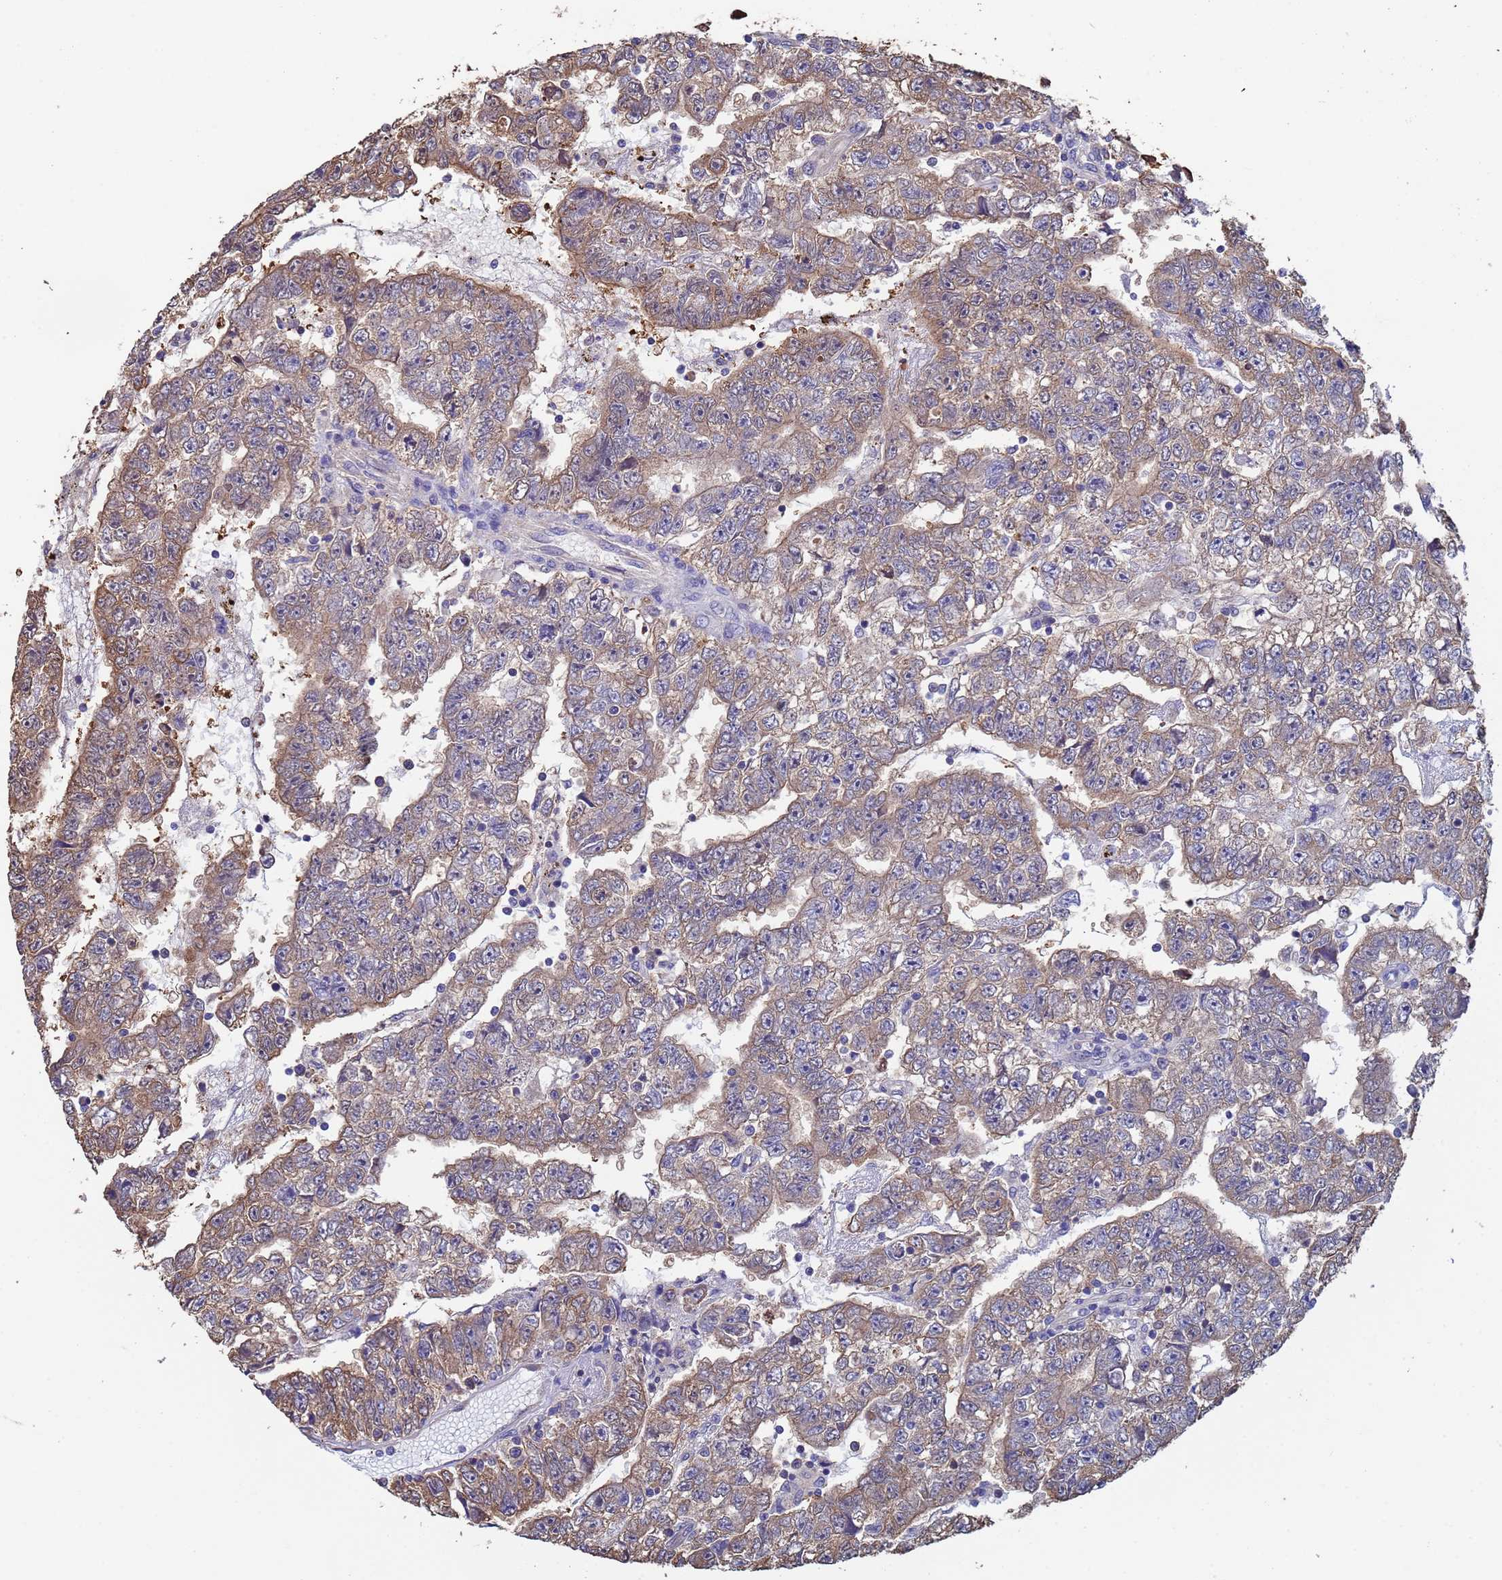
{"staining": {"intensity": "moderate", "quantity": "25%-75%", "location": "cytoplasmic/membranous"}, "tissue": "testis cancer", "cell_type": "Tumor cells", "image_type": "cancer", "snomed": [{"axis": "morphology", "description": "Carcinoma, Embryonal, NOS"}, {"axis": "topography", "description": "Testis"}], "caption": "There is medium levels of moderate cytoplasmic/membranous expression in tumor cells of testis cancer, as demonstrated by immunohistochemical staining (brown color).", "gene": "FAM25A", "patient": {"sex": "male", "age": 25}}